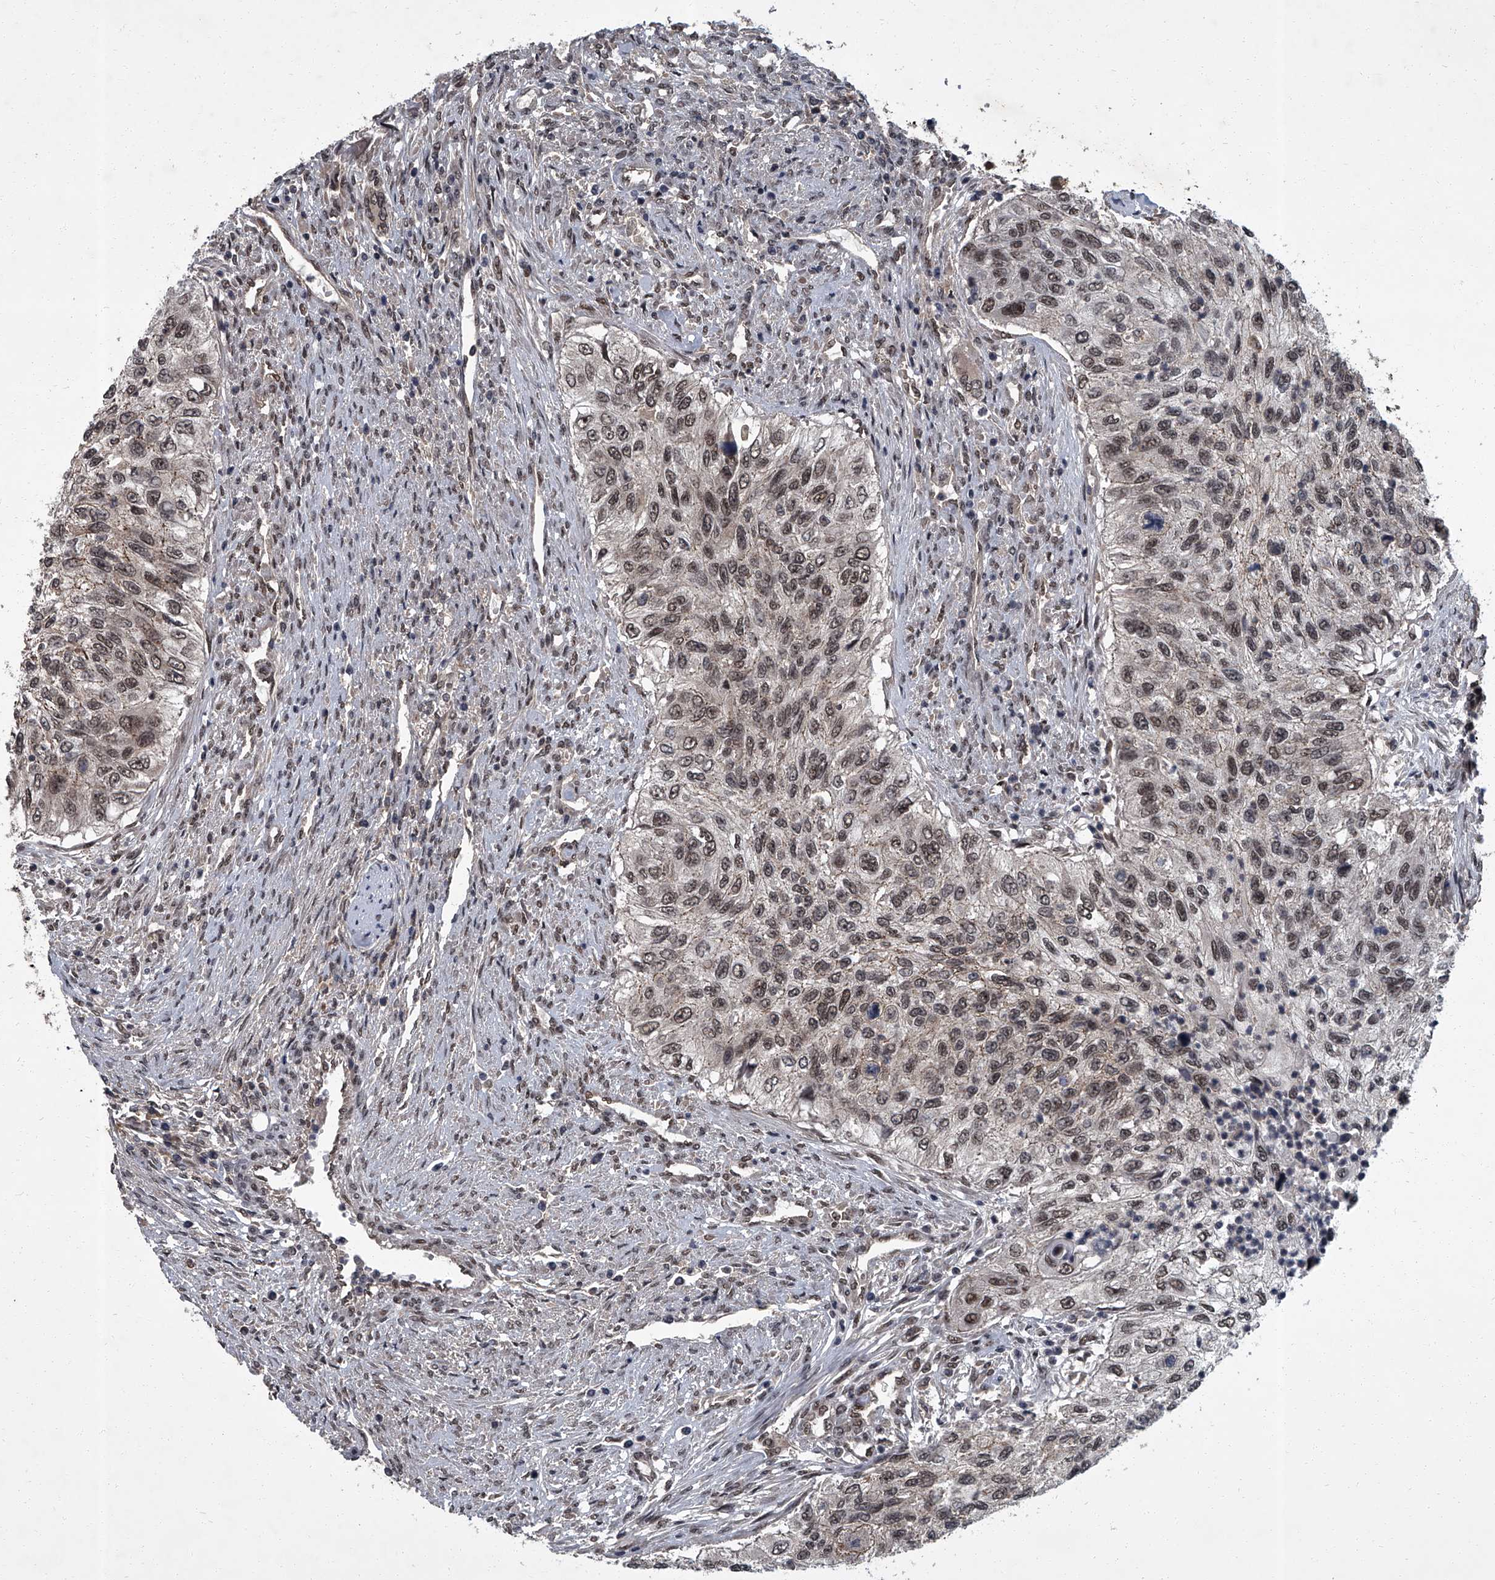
{"staining": {"intensity": "weak", "quantity": ">75%", "location": "nuclear"}, "tissue": "urothelial cancer", "cell_type": "Tumor cells", "image_type": "cancer", "snomed": [{"axis": "morphology", "description": "Urothelial carcinoma, High grade"}, {"axis": "topography", "description": "Urinary bladder"}], "caption": "High-magnification brightfield microscopy of high-grade urothelial carcinoma stained with DAB (3,3'-diaminobenzidine) (brown) and counterstained with hematoxylin (blue). tumor cells exhibit weak nuclear positivity is appreciated in about>75% of cells.", "gene": "ZNF518B", "patient": {"sex": "female", "age": 60}}